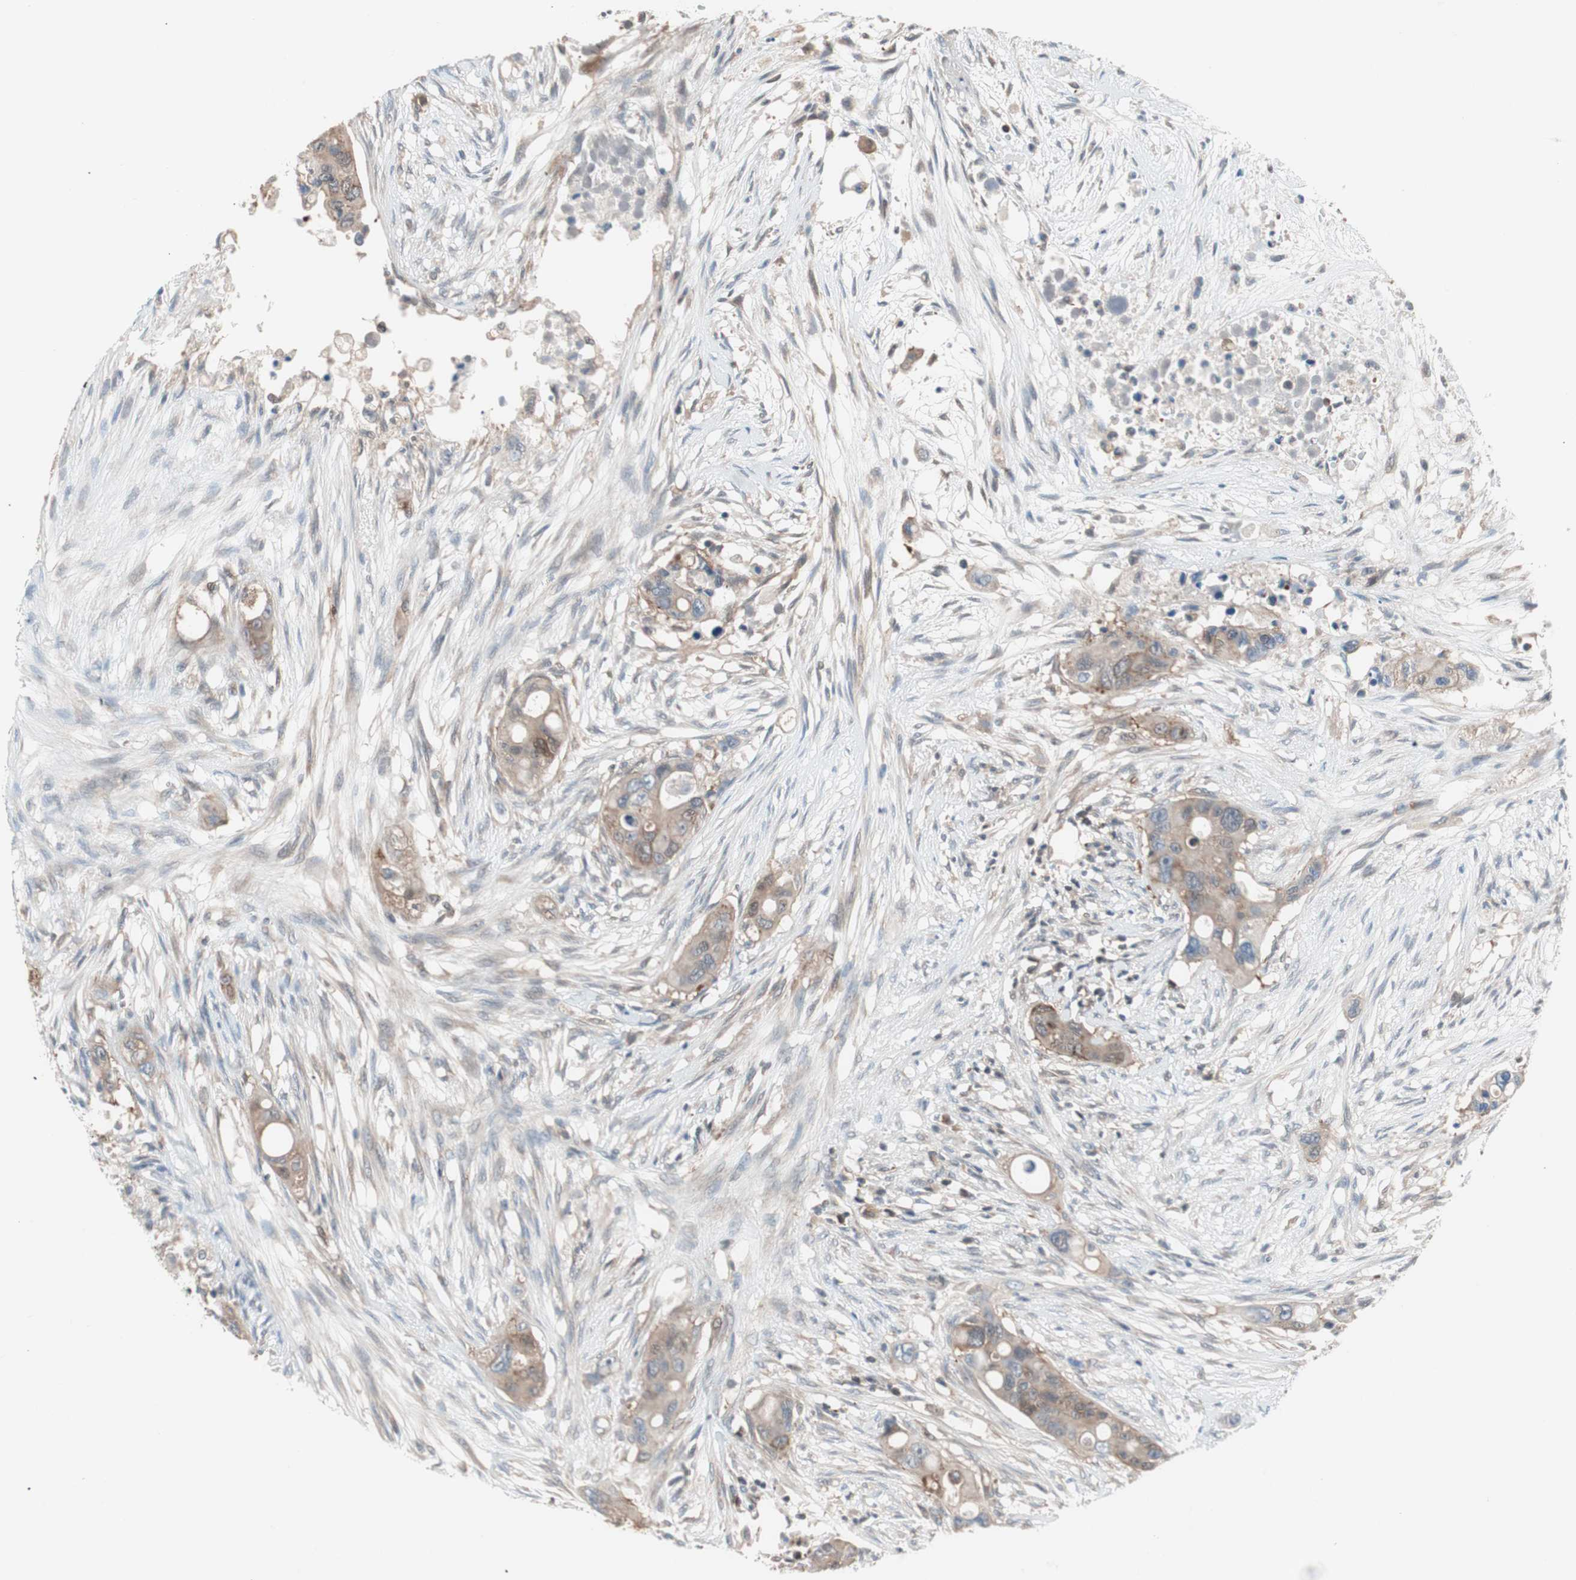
{"staining": {"intensity": "weak", "quantity": ">75%", "location": "cytoplasmic/membranous"}, "tissue": "colorectal cancer", "cell_type": "Tumor cells", "image_type": "cancer", "snomed": [{"axis": "morphology", "description": "Adenocarcinoma, NOS"}, {"axis": "topography", "description": "Colon"}], "caption": "Immunohistochemical staining of human adenocarcinoma (colorectal) reveals weak cytoplasmic/membranous protein staining in about >75% of tumor cells. (DAB (3,3'-diaminobenzidine) IHC, brown staining for protein, blue staining for nuclei).", "gene": "GALT", "patient": {"sex": "female", "age": 57}}